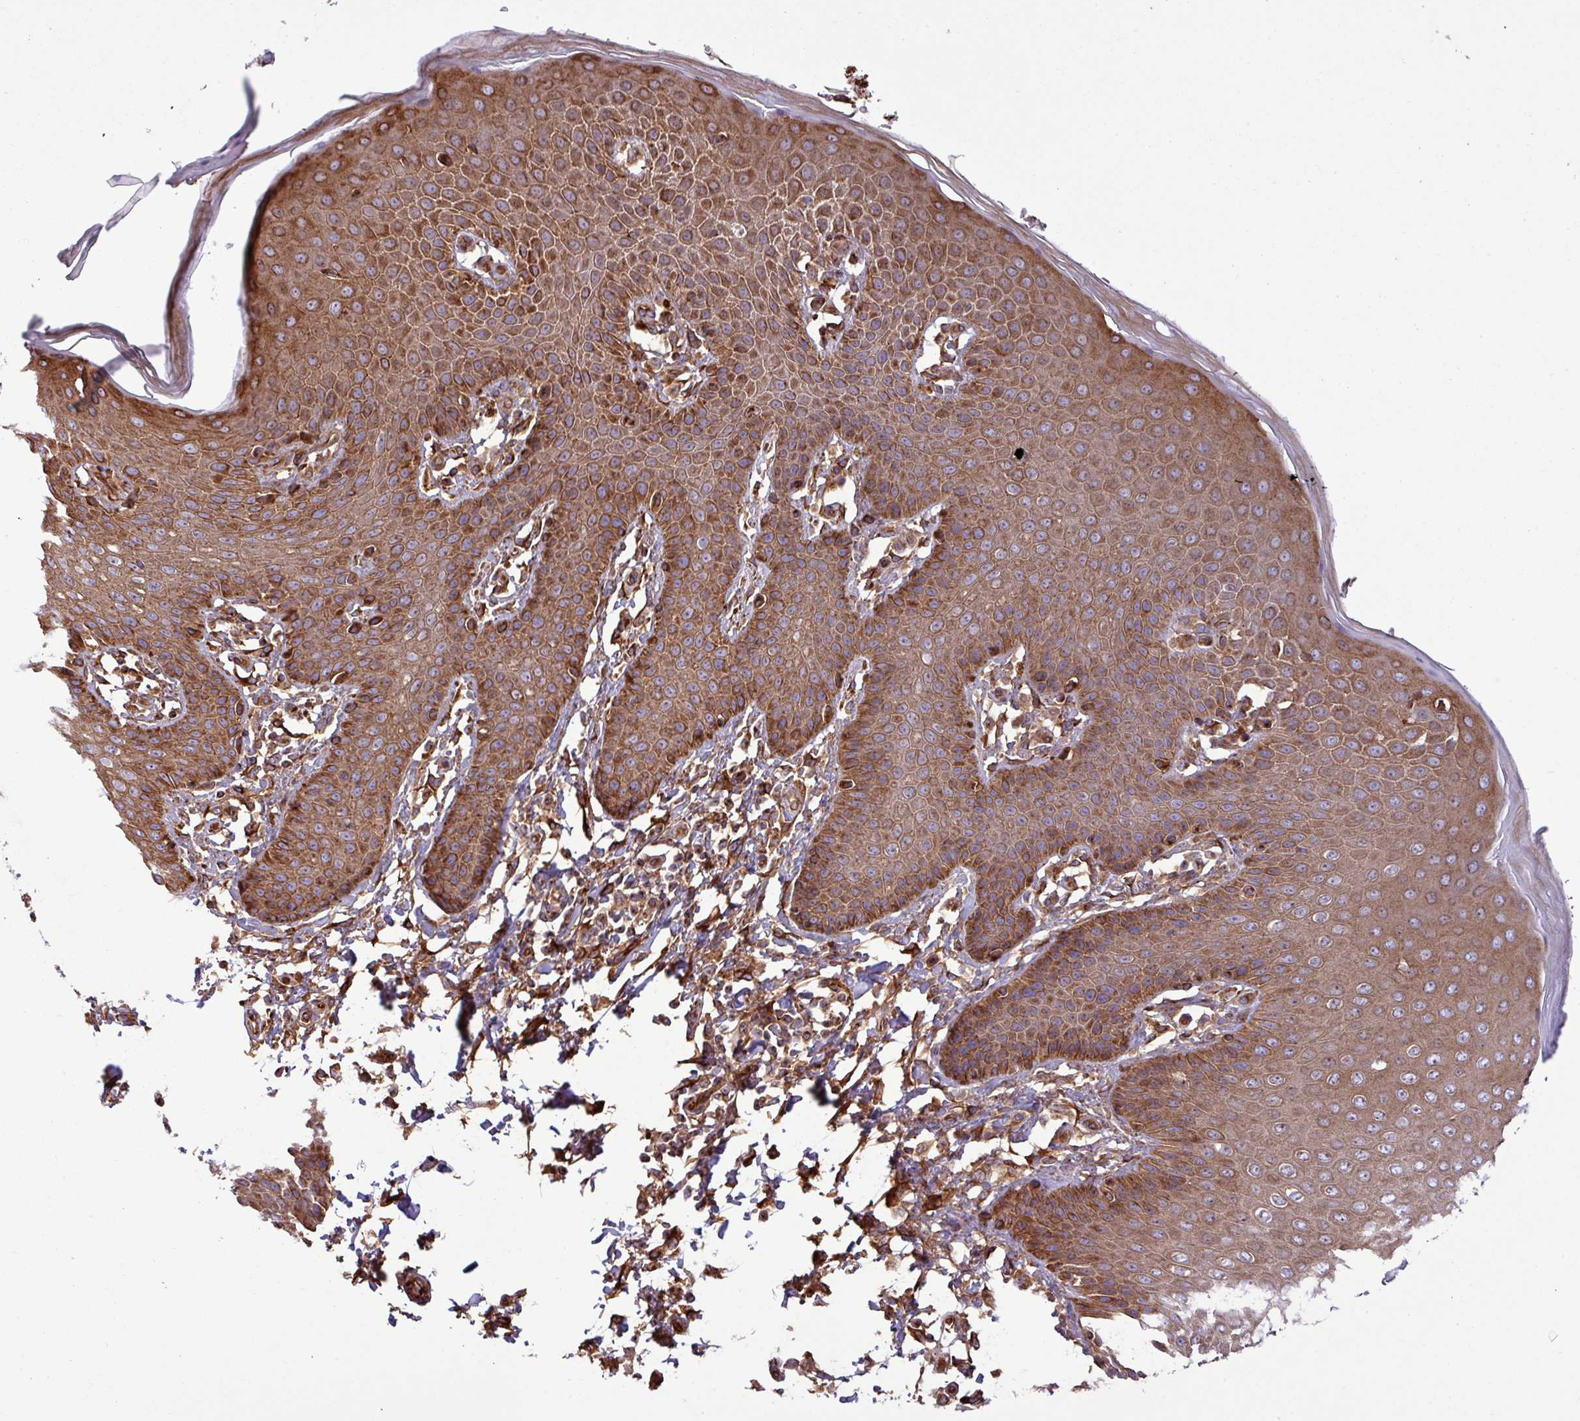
{"staining": {"intensity": "strong", "quantity": ">75%", "location": "cytoplasmic/membranous"}, "tissue": "skin", "cell_type": "Epidermal cells", "image_type": "normal", "snomed": [{"axis": "morphology", "description": "Normal tissue, NOS"}, {"axis": "topography", "description": "Peripheral nerve tissue"}], "caption": "This micrograph displays IHC staining of unremarkable skin, with high strong cytoplasmic/membranous expression in approximately >75% of epidermal cells.", "gene": "ZNF300", "patient": {"sex": "male", "age": 51}}